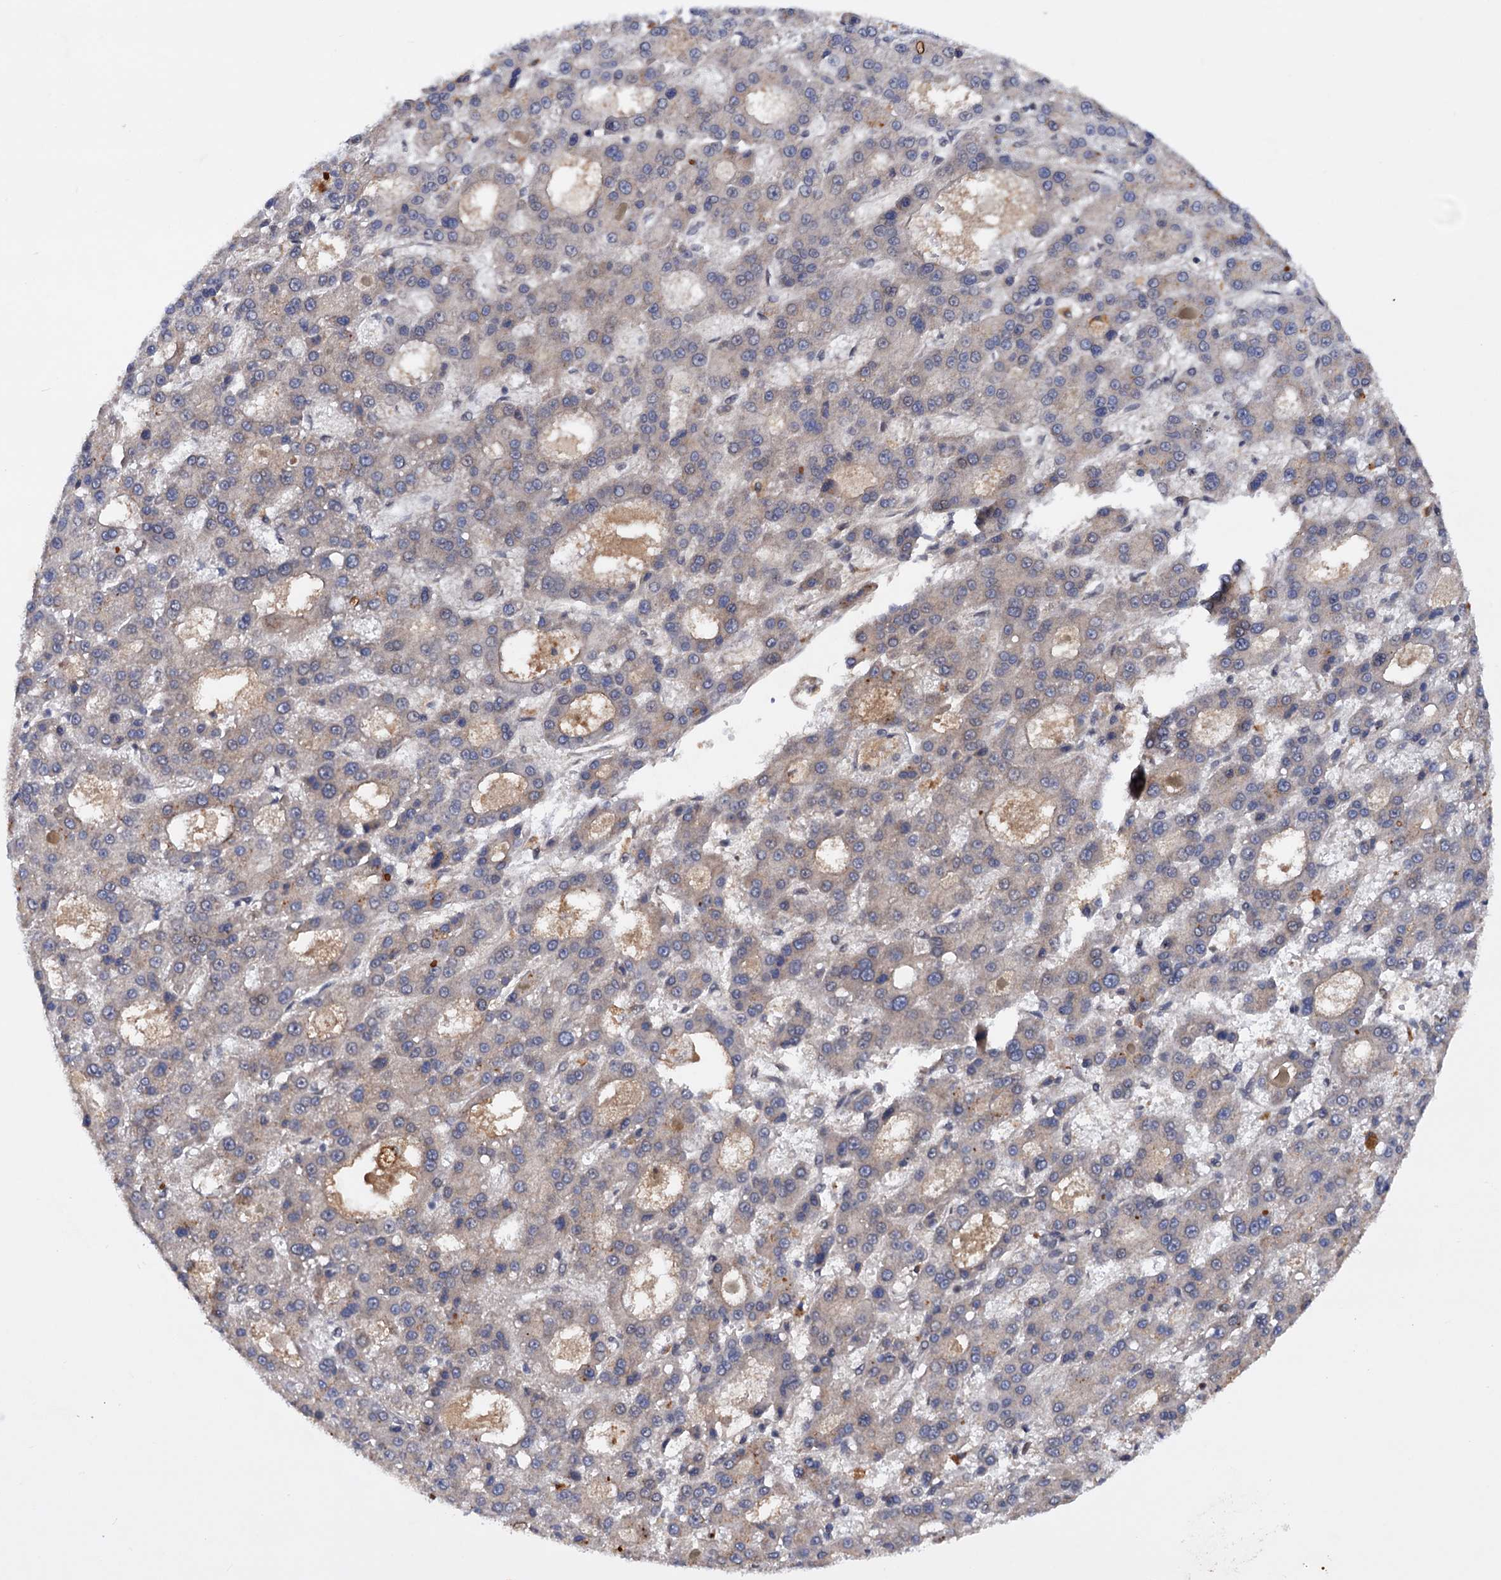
{"staining": {"intensity": "weak", "quantity": "<25%", "location": "cytoplasmic/membranous"}, "tissue": "liver cancer", "cell_type": "Tumor cells", "image_type": "cancer", "snomed": [{"axis": "morphology", "description": "Carcinoma, Hepatocellular, NOS"}, {"axis": "topography", "description": "Liver"}], "caption": "This is an immunohistochemistry histopathology image of liver hepatocellular carcinoma. There is no staining in tumor cells.", "gene": "TBC1D12", "patient": {"sex": "male", "age": 70}}